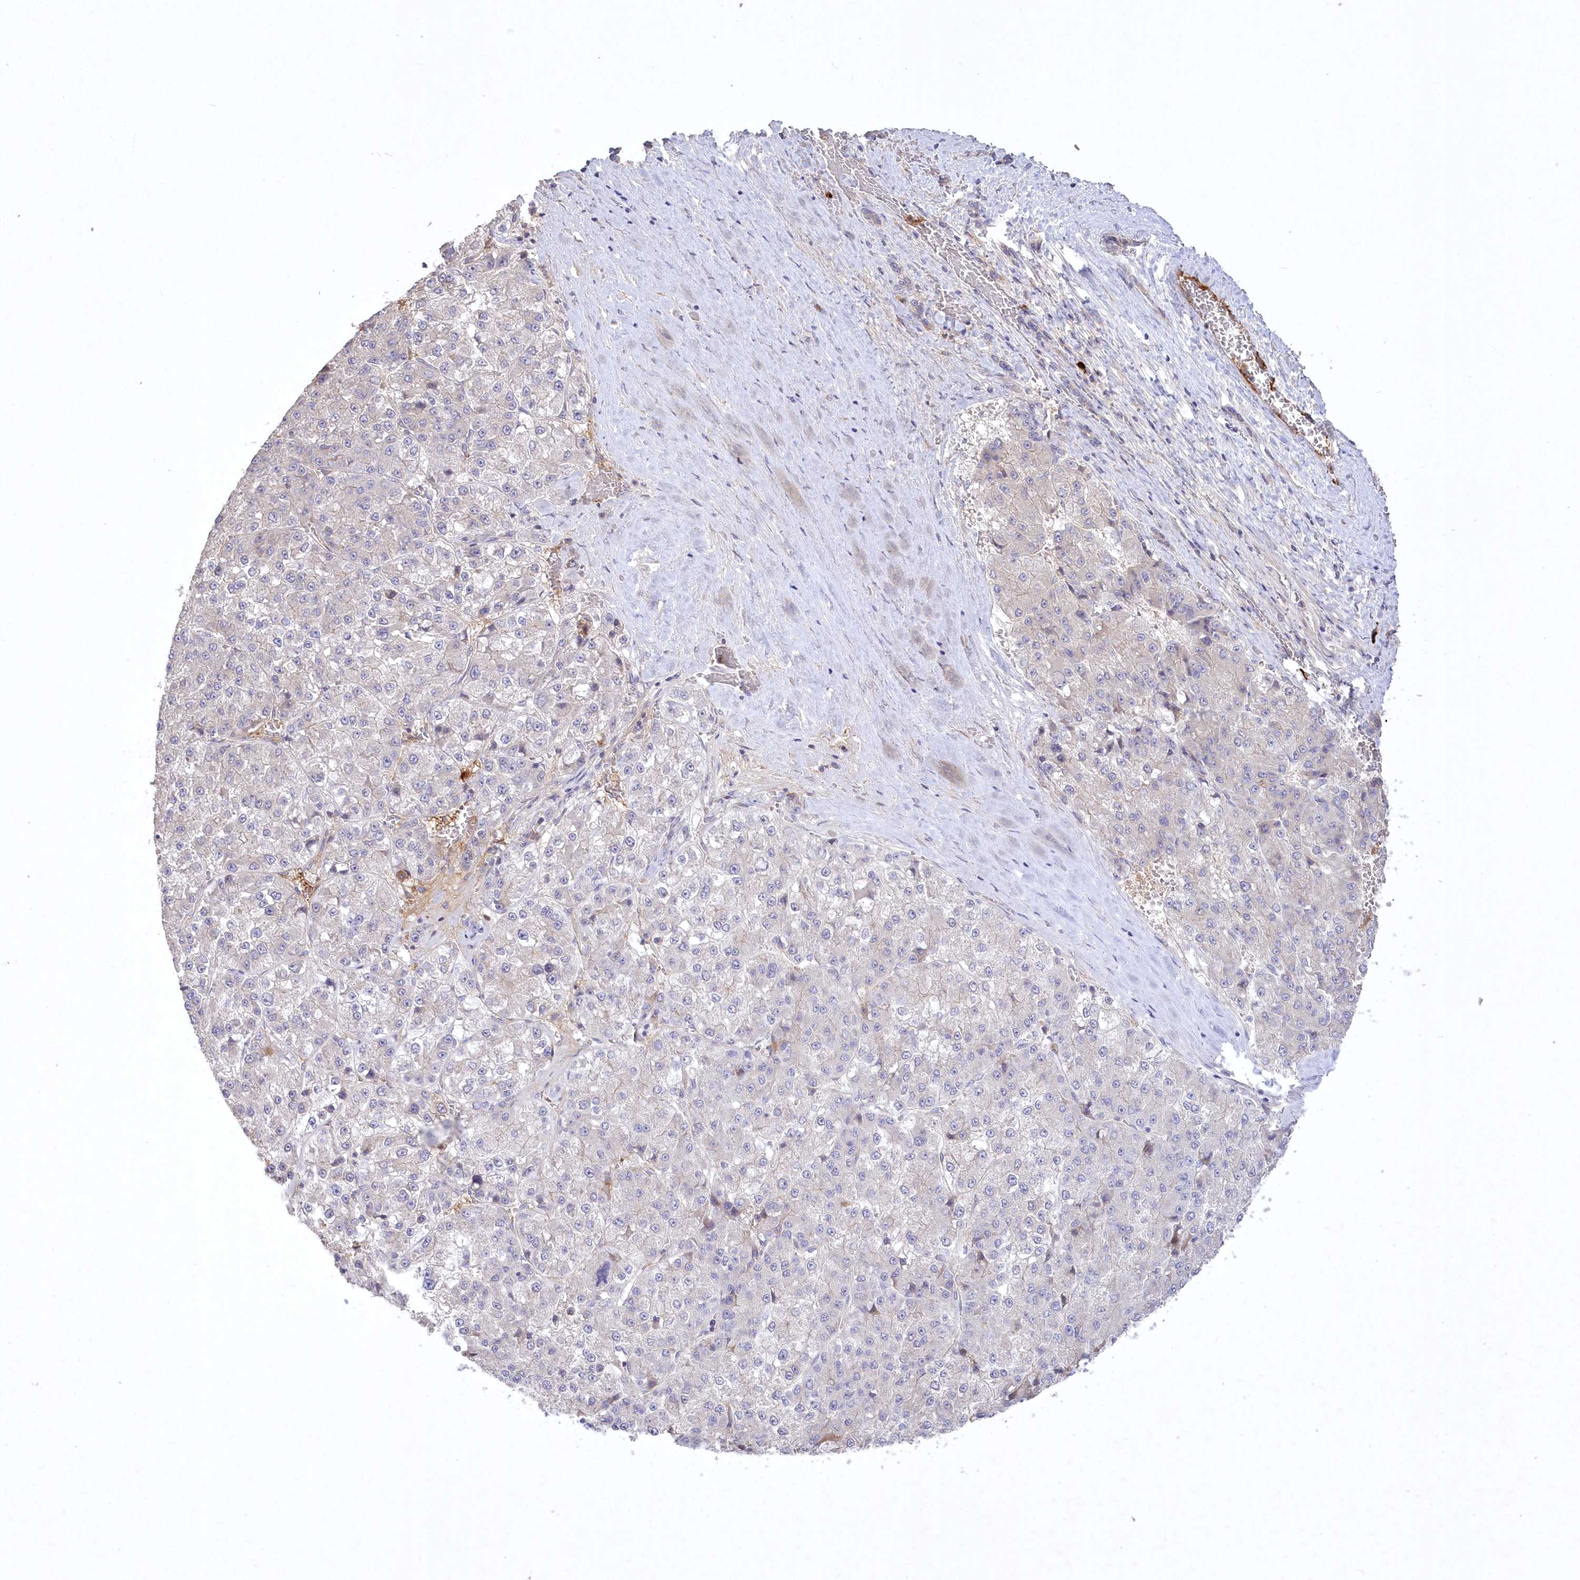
{"staining": {"intensity": "negative", "quantity": "none", "location": "none"}, "tissue": "liver cancer", "cell_type": "Tumor cells", "image_type": "cancer", "snomed": [{"axis": "morphology", "description": "Carcinoma, Hepatocellular, NOS"}, {"axis": "topography", "description": "Liver"}], "caption": "The micrograph displays no significant staining in tumor cells of liver cancer (hepatocellular carcinoma).", "gene": "WBP1L", "patient": {"sex": "female", "age": 73}}